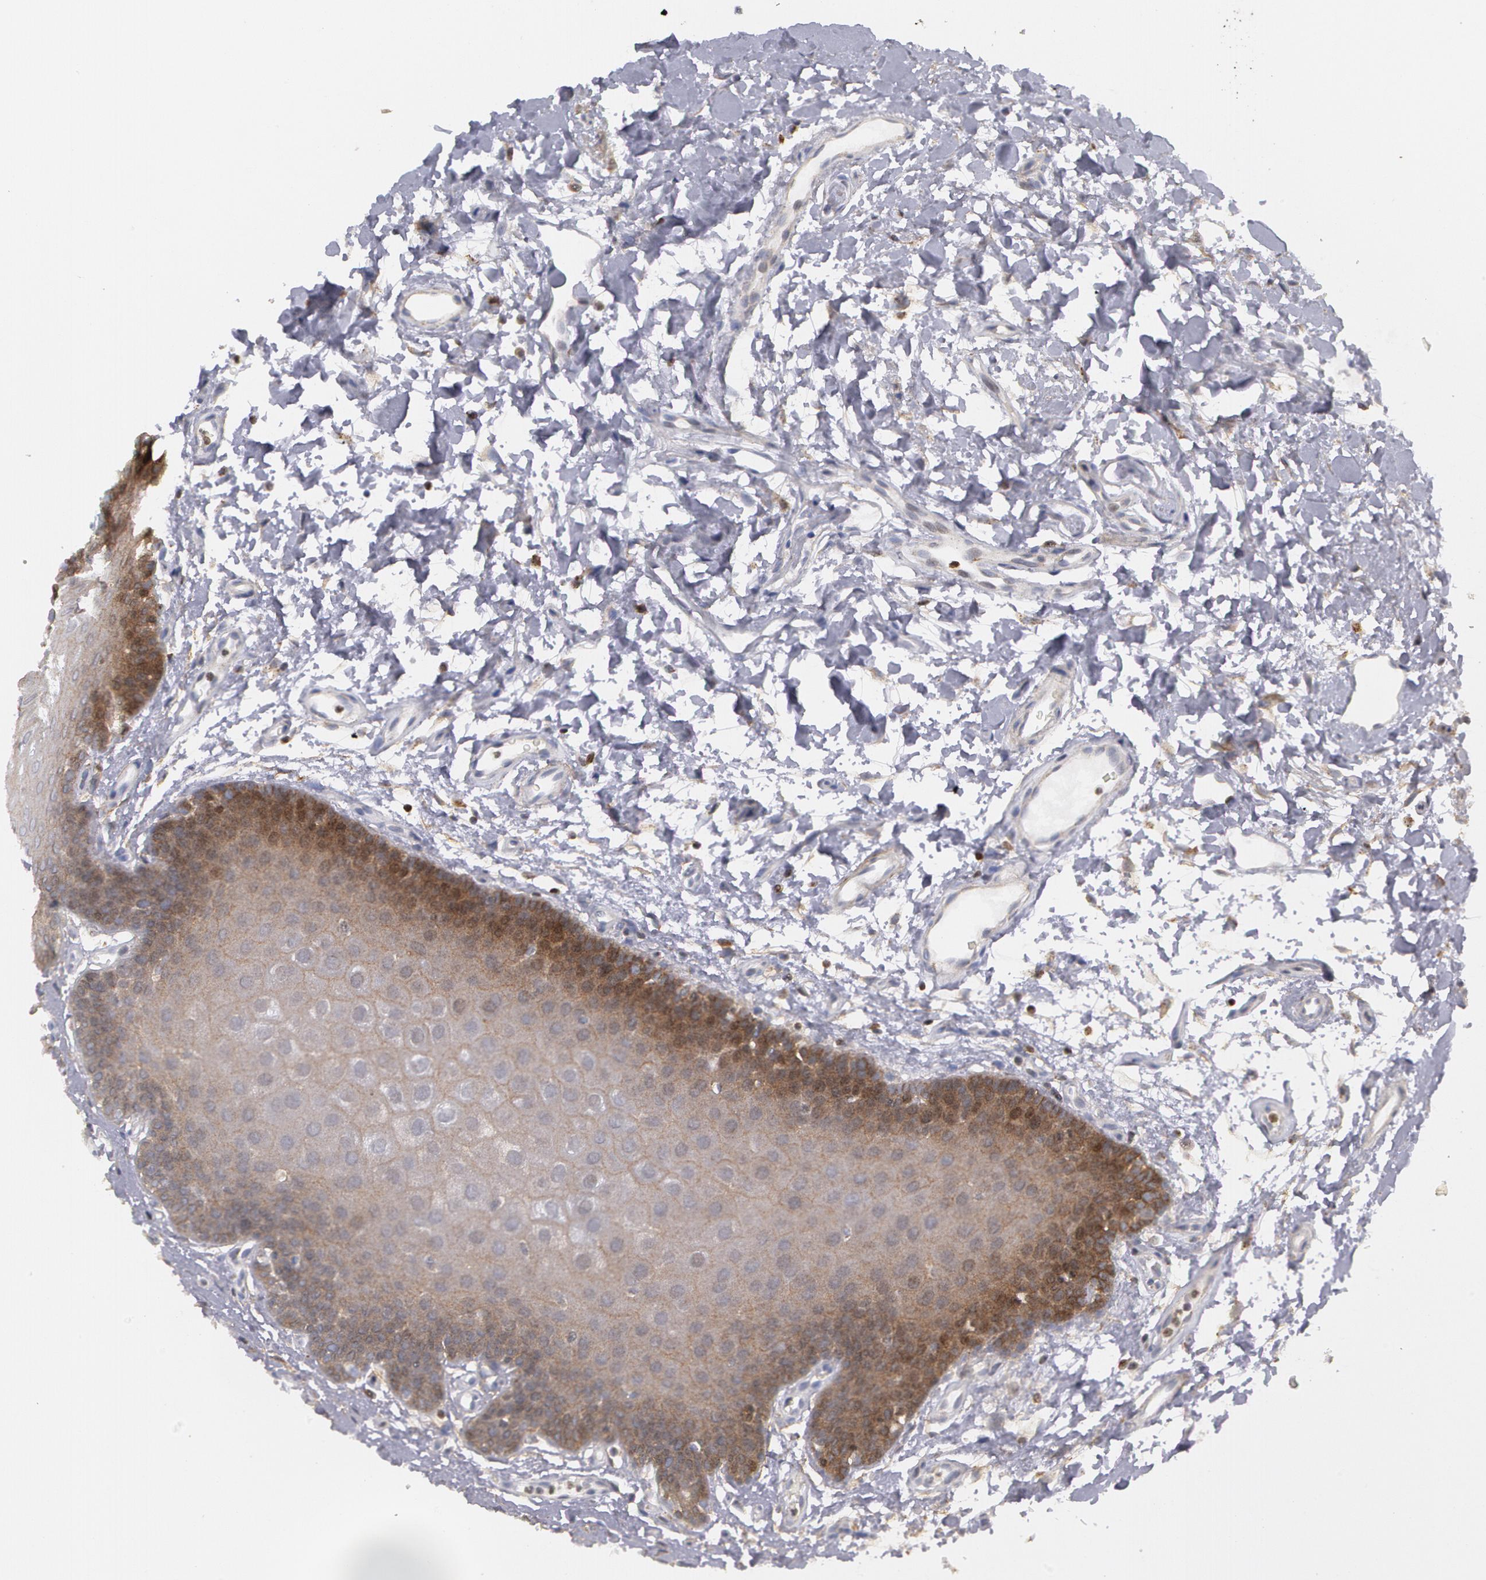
{"staining": {"intensity": "moderate", "quantity": "<25%", "location": "cytoplasmic/membranous,nuclear"}, "tissue": "oral mucosa", "cell_type": "Squamous epithelial cells", "image_type": "normal", "snomed": [{"axis": "morphology", "description": "Normal tissue, NOS"}, {"axis": "topography", "description": "Oral tissue"}], "caption": "High-magnification brightfield microscopy of benign oral mucosa stained with DAB (3,3'-diaminobenzidine) (brown) and counterstained with hematoxylin (blue). squamous epithelial cells exhibit moderate cytoplasmic/membranous,nuclear positivity is seen in about<25% of cells. The protein is shown in brown color, while the nuclei are stained blue.", "gene": "ERBB2", "patient": {"sex": "male", "age": 62}}